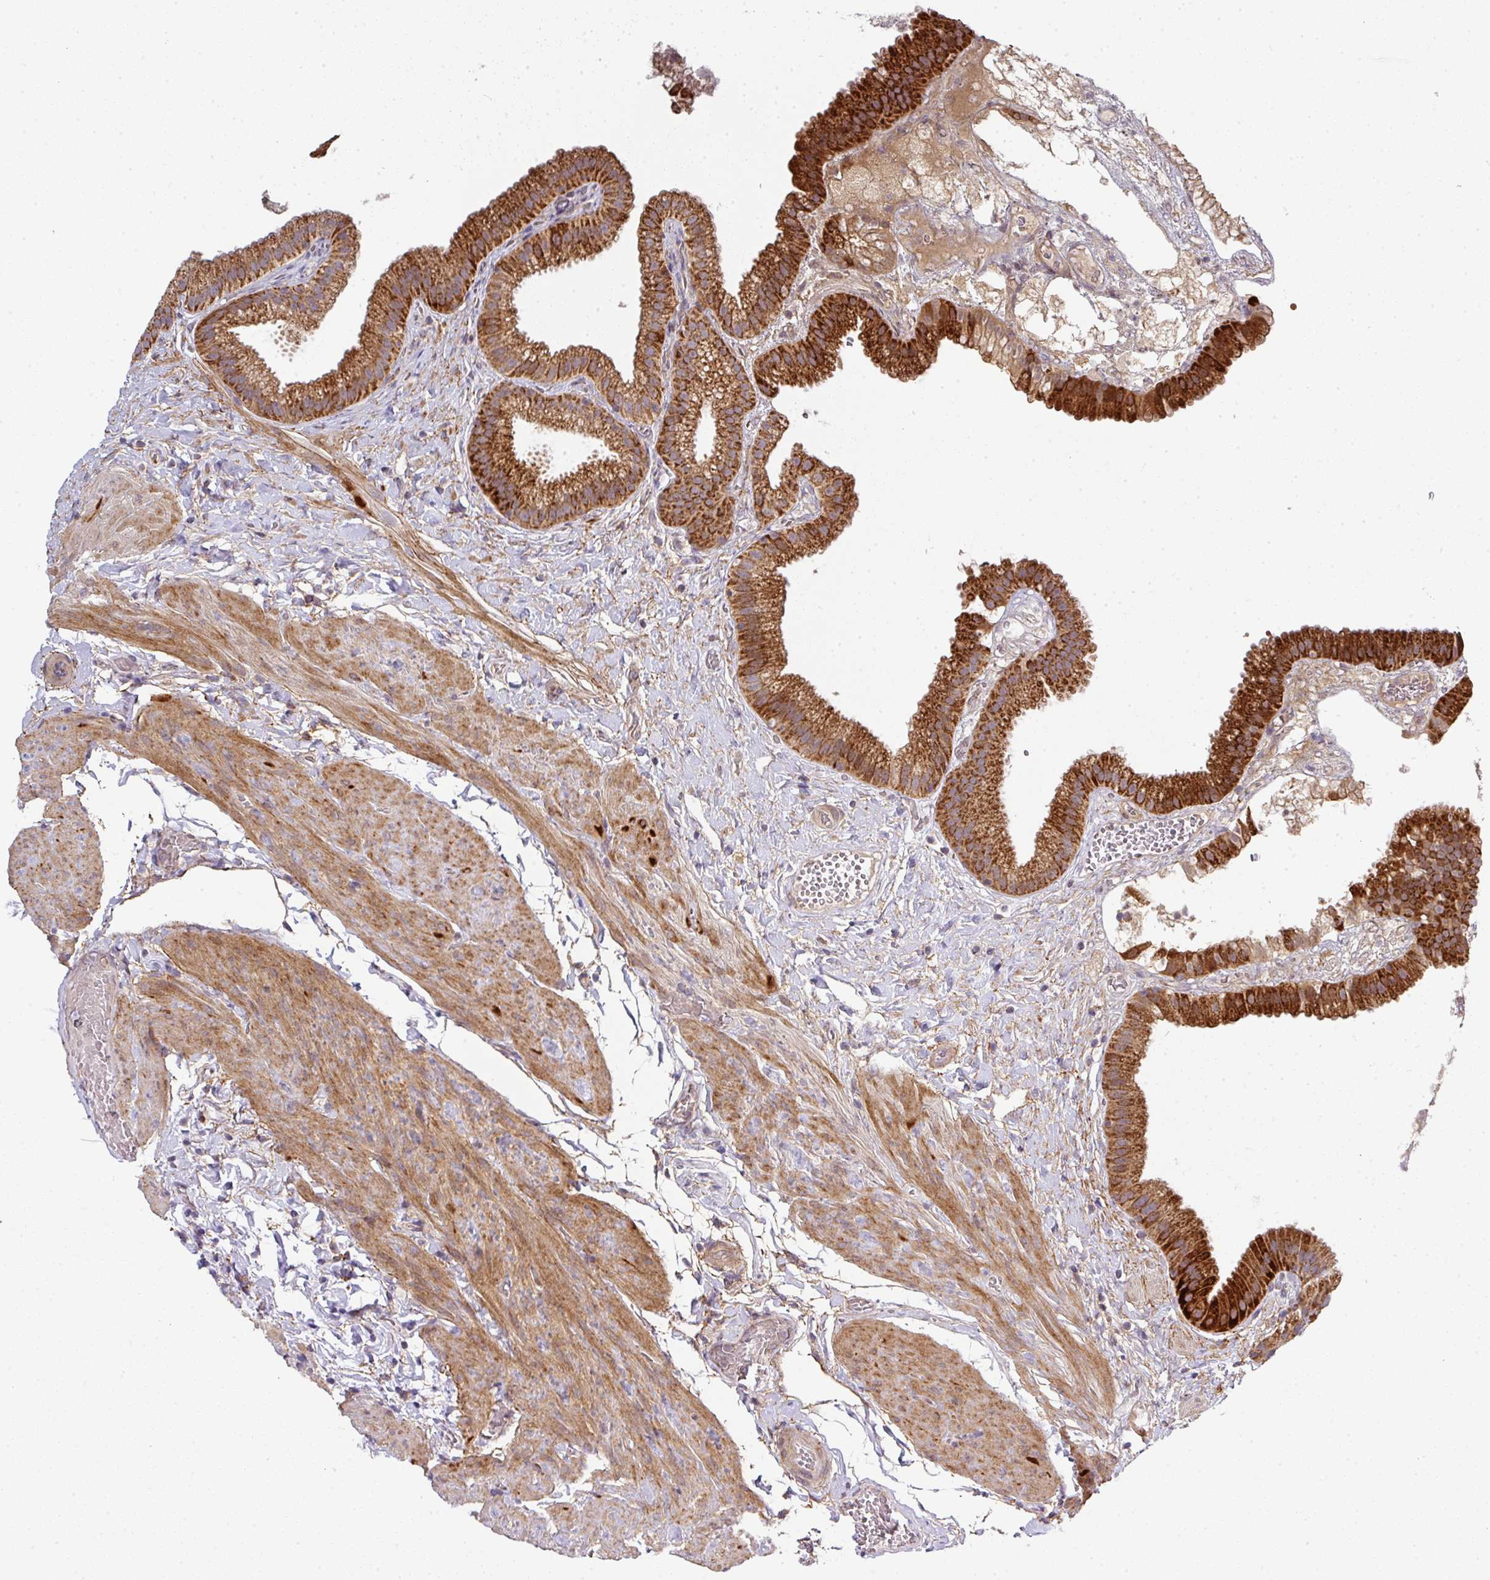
{"staining": {"intensity": "strong", "quantity": ">75%", "location": "cytoplasmic/membranous"}, "tissue": "gallbladder", "cell_type": "Glandular cells", "image_type": "normal", "snomed": [{"axis": "morphology", "description": "Normal tissue, NOS"}, {"axis": "topography", "description": "Gallbladder"}], "caption": "A histopathology image of human gallbladder stained for a protein shows strong cytoplasmic/membranous brown staining in glandular cells. The protein of interest is shown in brown color, while the nuclei are stained blue.", "gene": "STK35", "patient": {"sex": "female", "age": 63}}